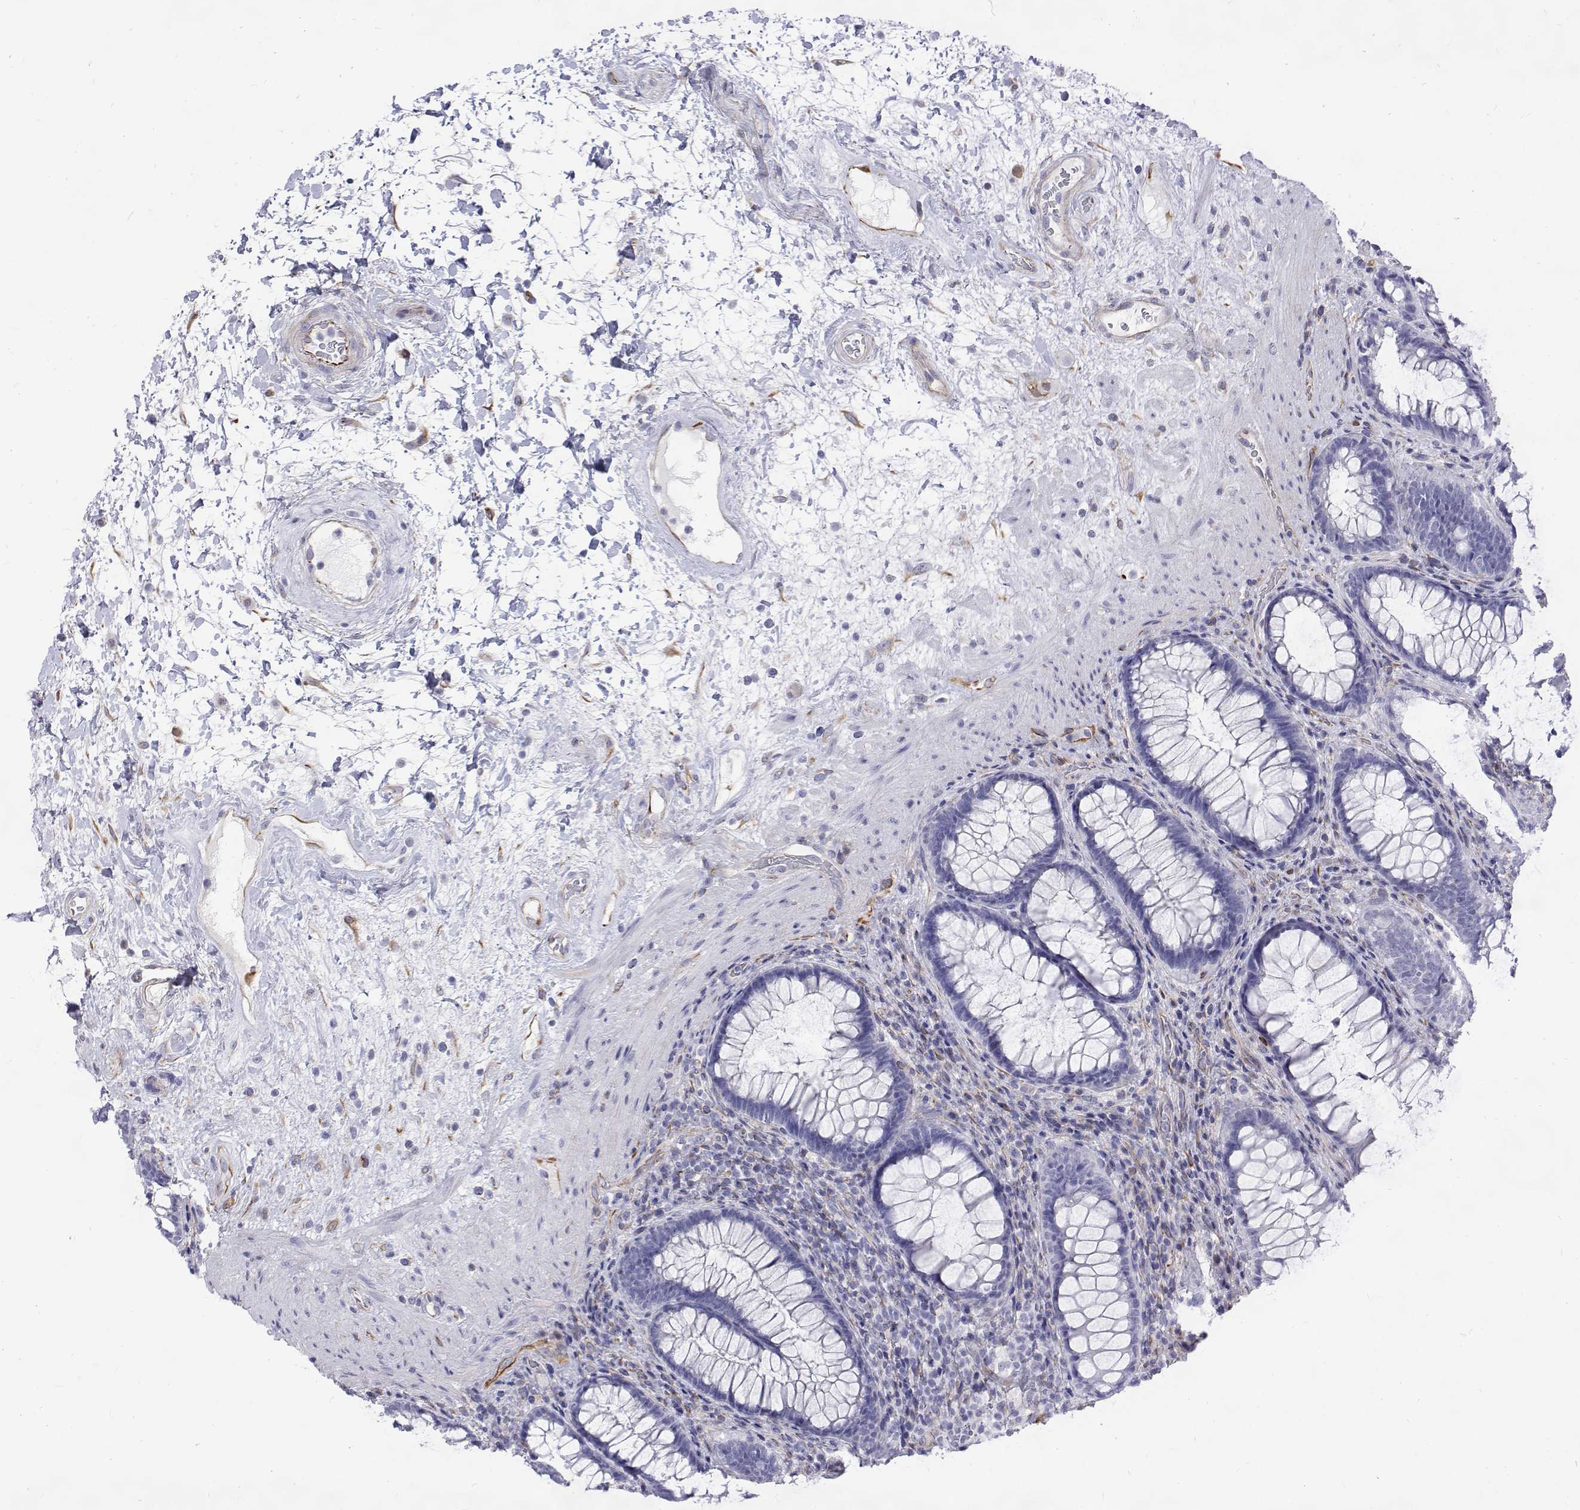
{"staining": {"intensity": "negative", "quantity": "none", "location": "none"}, "tissue": "rectum", "cell_type": "Glandular cells", "image_type": "normal", "snomed": [{"axis": "morphology", "description": "Normal tissue, NOS"}, {"axis": "topography", "description": "Rectum"}], "caption": "High magnification brightfield microscopy of normal rectum stained with DAB (brown) and counterstained with hematoxylin (blue): glandular cells show no significant staining. (Stains: DAB (3,3'-diaminobenzidine) immunohistochemistry (IHC) with hematoxylin counter stain, Microscopy: brightfield microscopy at high magnification).", "gene": "OPRPN", "patient": {"sex": "male", "age": 72}}